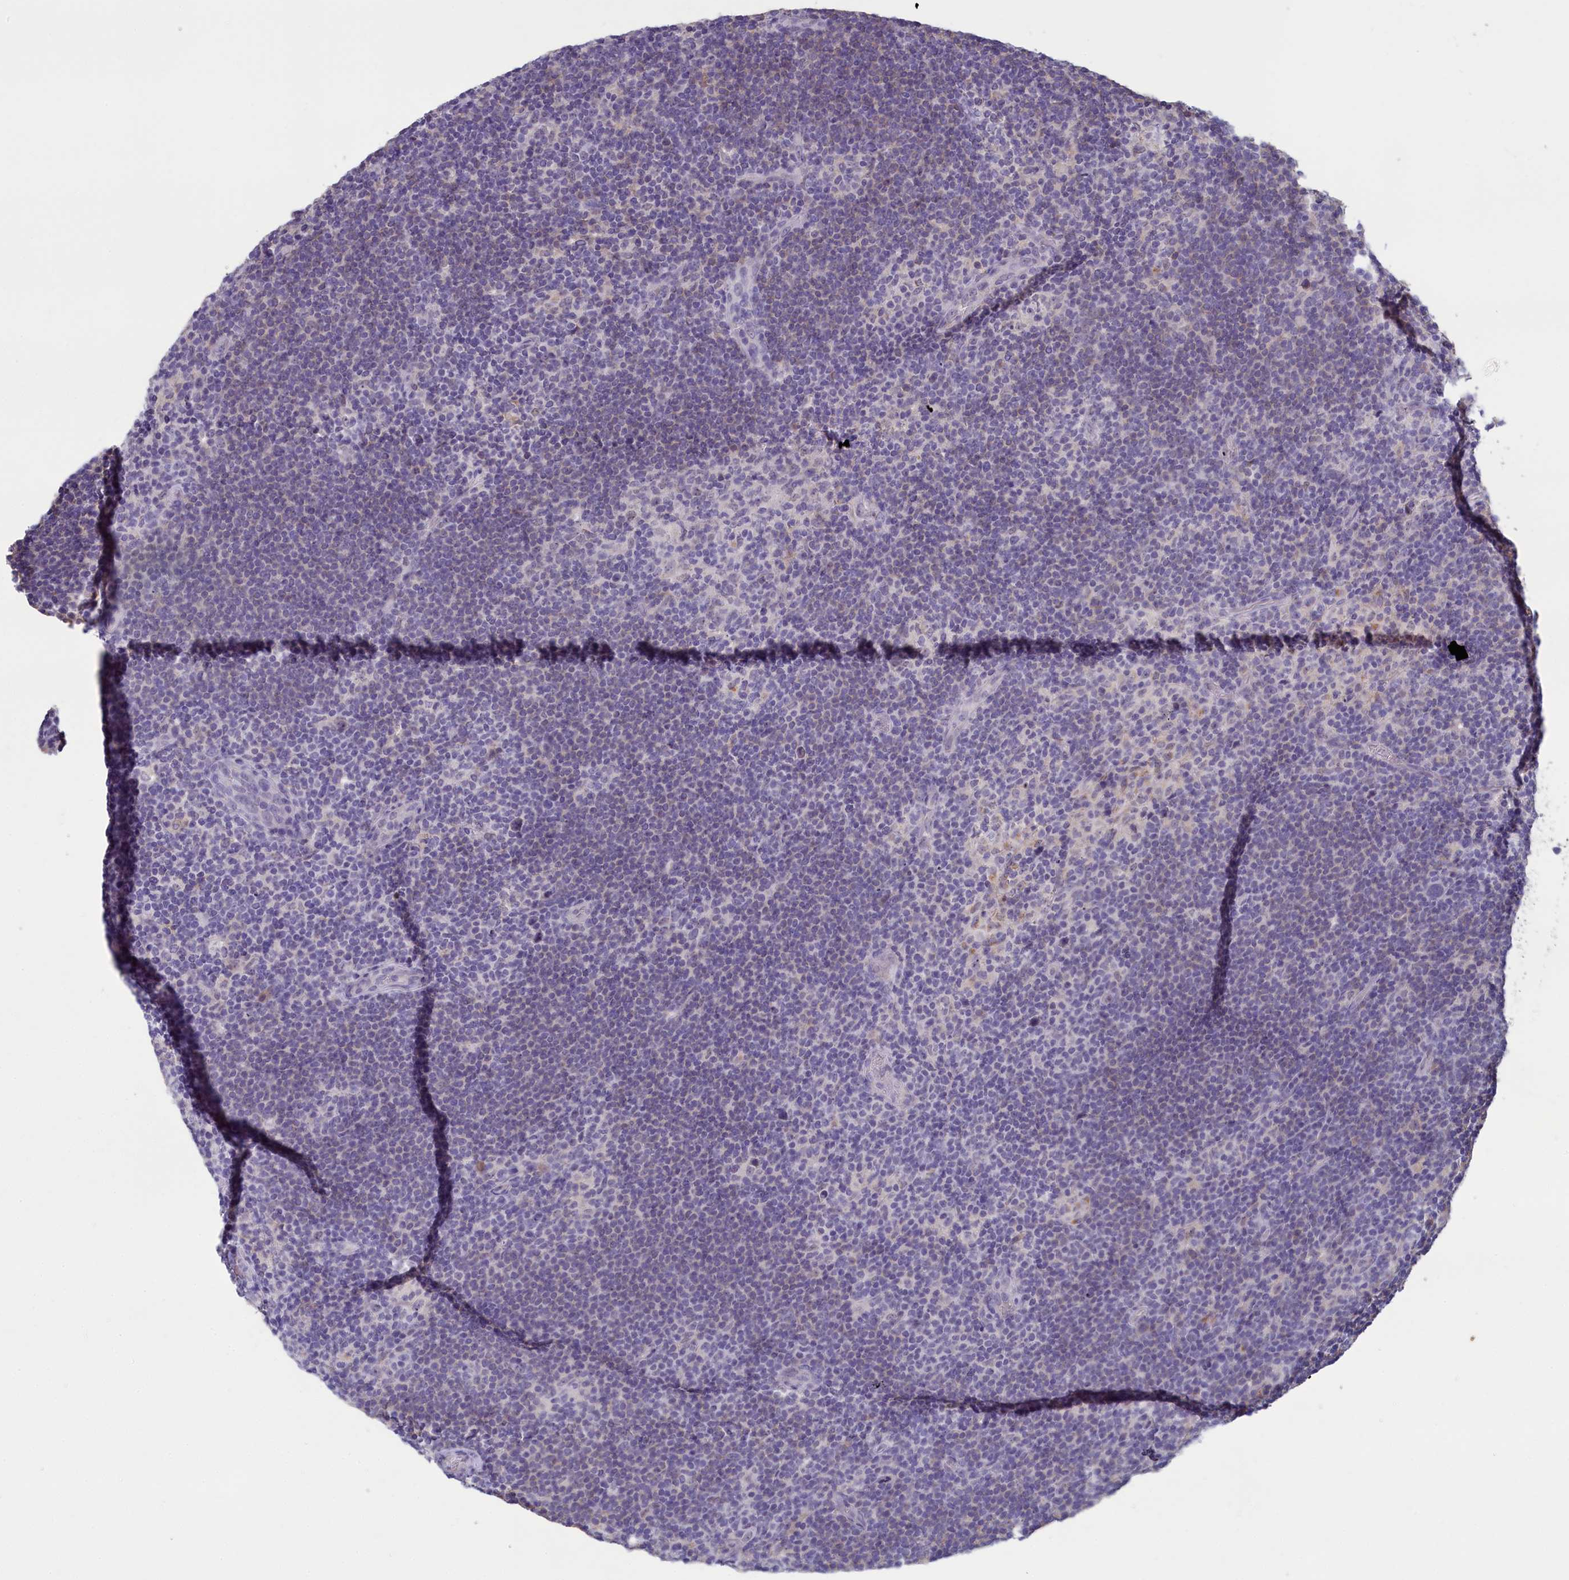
{"staining": {"intensity": "negative", "quantity": "none", "location": "none"}, "tissue": "lymphoma", "cell_type": "Tumor cells", "image_type": "cancer", "snomed": [{"axis": "morphology", "description": "Hodgkin's disease, NOS"}, {"axis": "topography", "description": "Lymph node"}], "caption": "Immunohistochemical staining of human Hodgkin's disease displays no significant expression in tumor cells.", "gene": "ATF7IP2", "patient": {"sex": "female", "age": 57}}